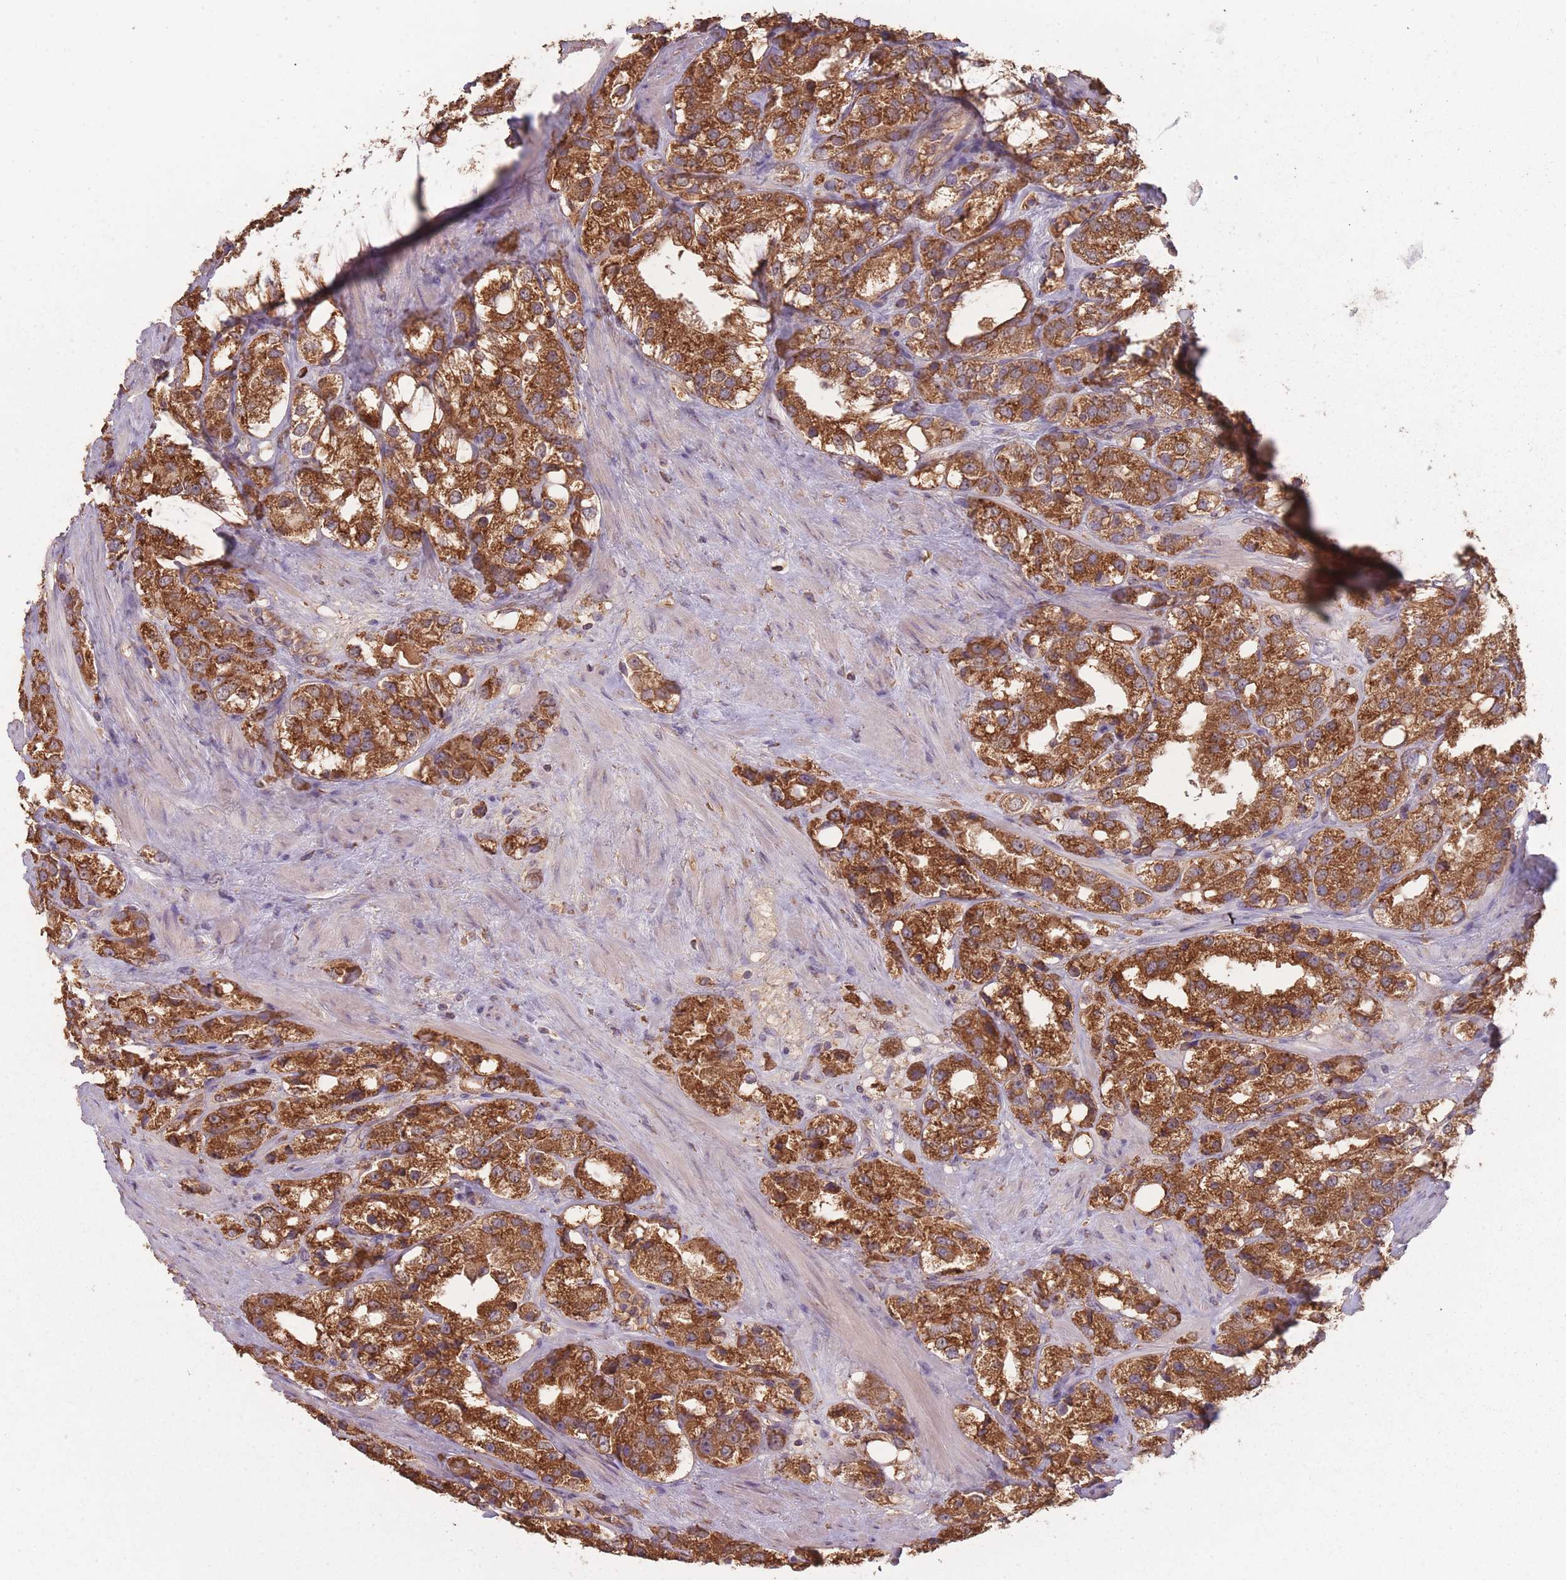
{"staining": {"intensity": "strong", "quantity": ">75%", "location": "cytoplasmic/membranous"}, "tissue": "prostate cancer", "cell_type": "Tumor cells", "image_type": "cancer", "snomed": [{"axis": "morphology", "description": "Adenocarcinoma, NOS"}, {"axis": "topography", "description": "Prostate"}], "caption": "Protein staining demonstrates strong cytoplasmic/membranous positivity in approximately >75% of tumor cells in prostate cancer.", "gene": "SANBR", "patient": {"sex": "male", "age": 79}}